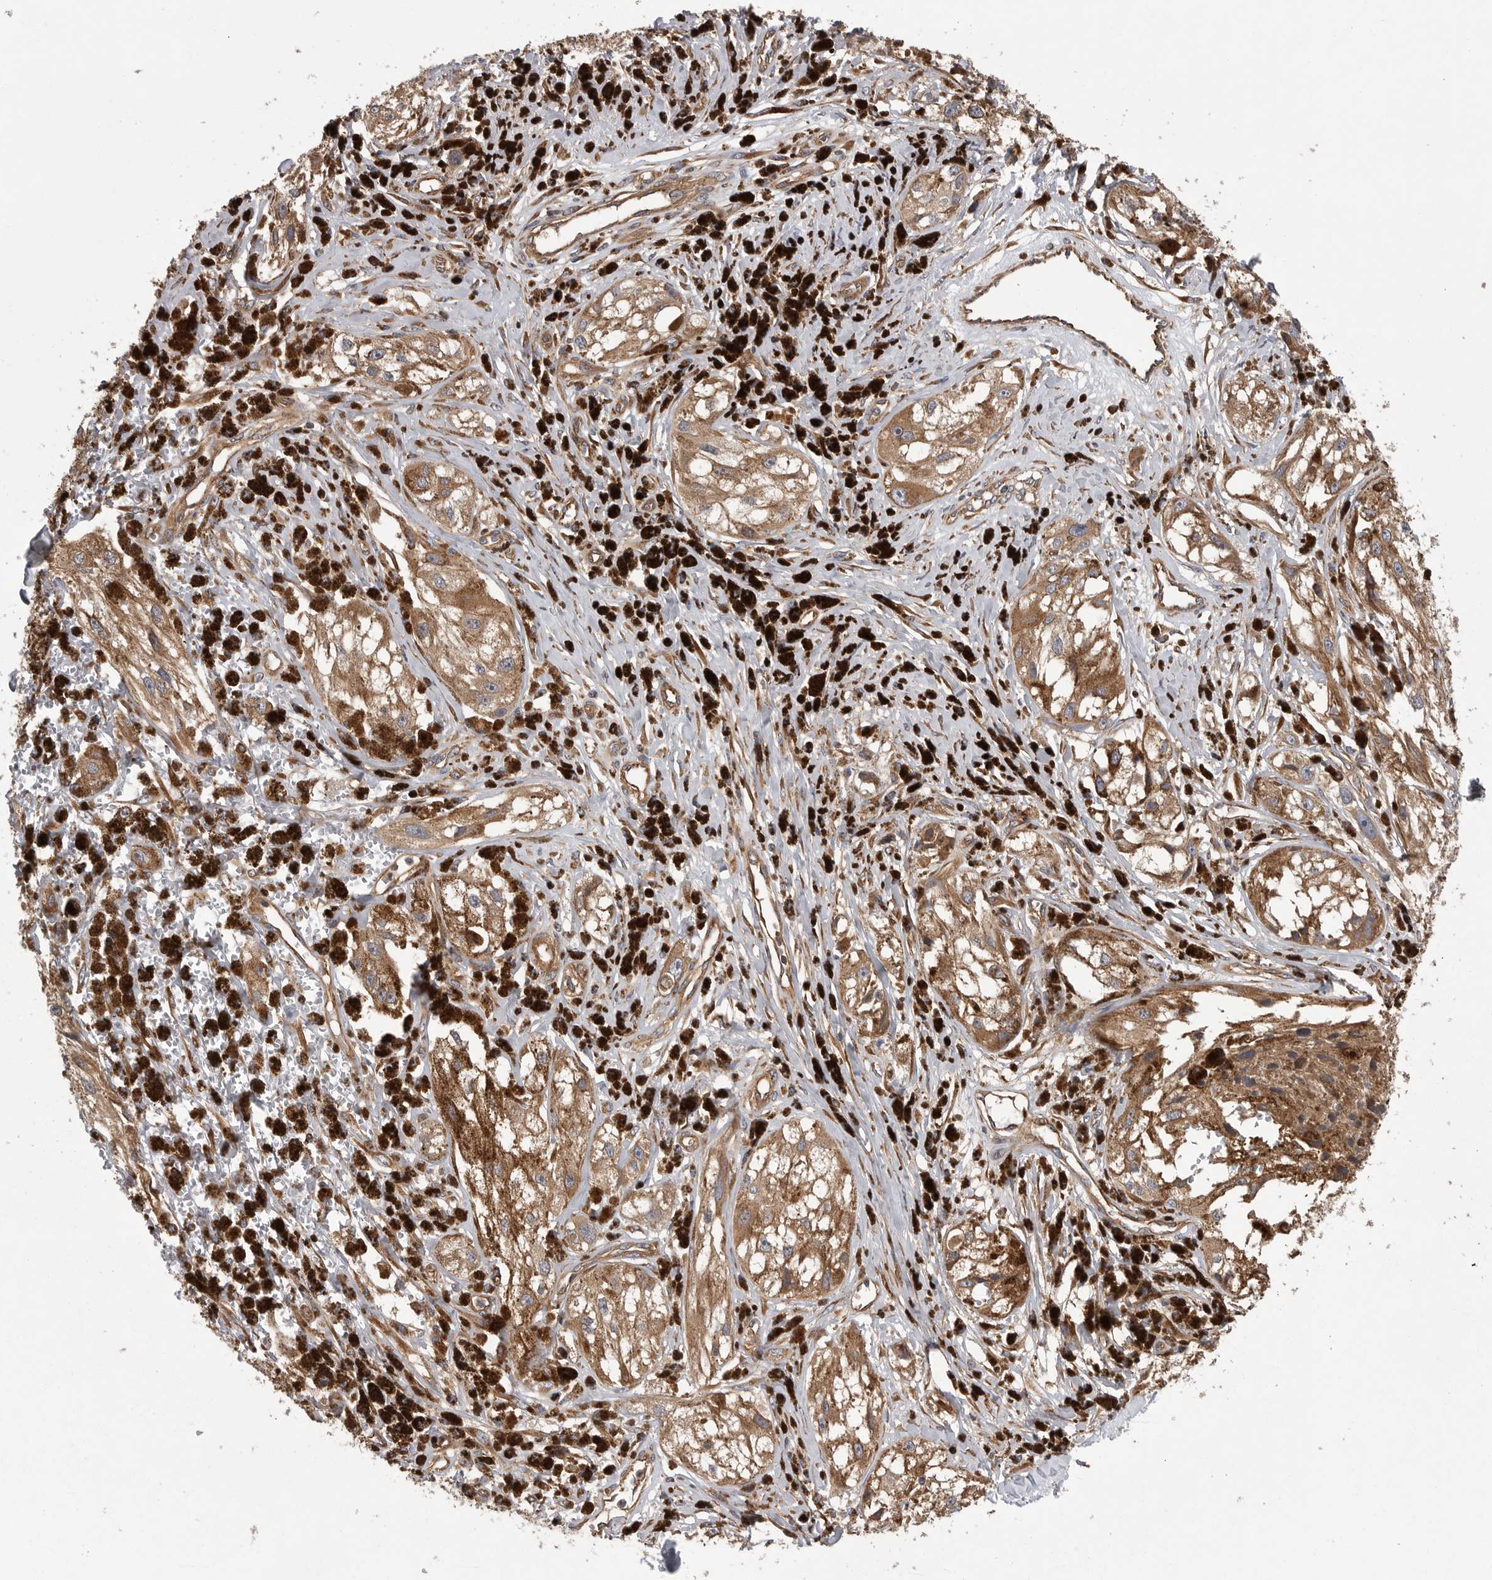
{"staining": {"intensity": "moderate", "quantity": ">75%", "location": "cytoplasmic/membranous"}, "tissue": "melanoma", "cell_type": "Tumor cells", "image_type": "cancer", "snomed": [{"axis": "morphology", "description": "Malignant melanoma, NOS"}, {"axis": "topography", "description": "Skin"}], "caption": "Protein expression analysis of malignant melanoma demonstrates moderate cytoplasmic/membranous expression in approximately >75% of tumor cells.", "gene": "OXR1", "patient": {"sex": "male", "age": 88}}